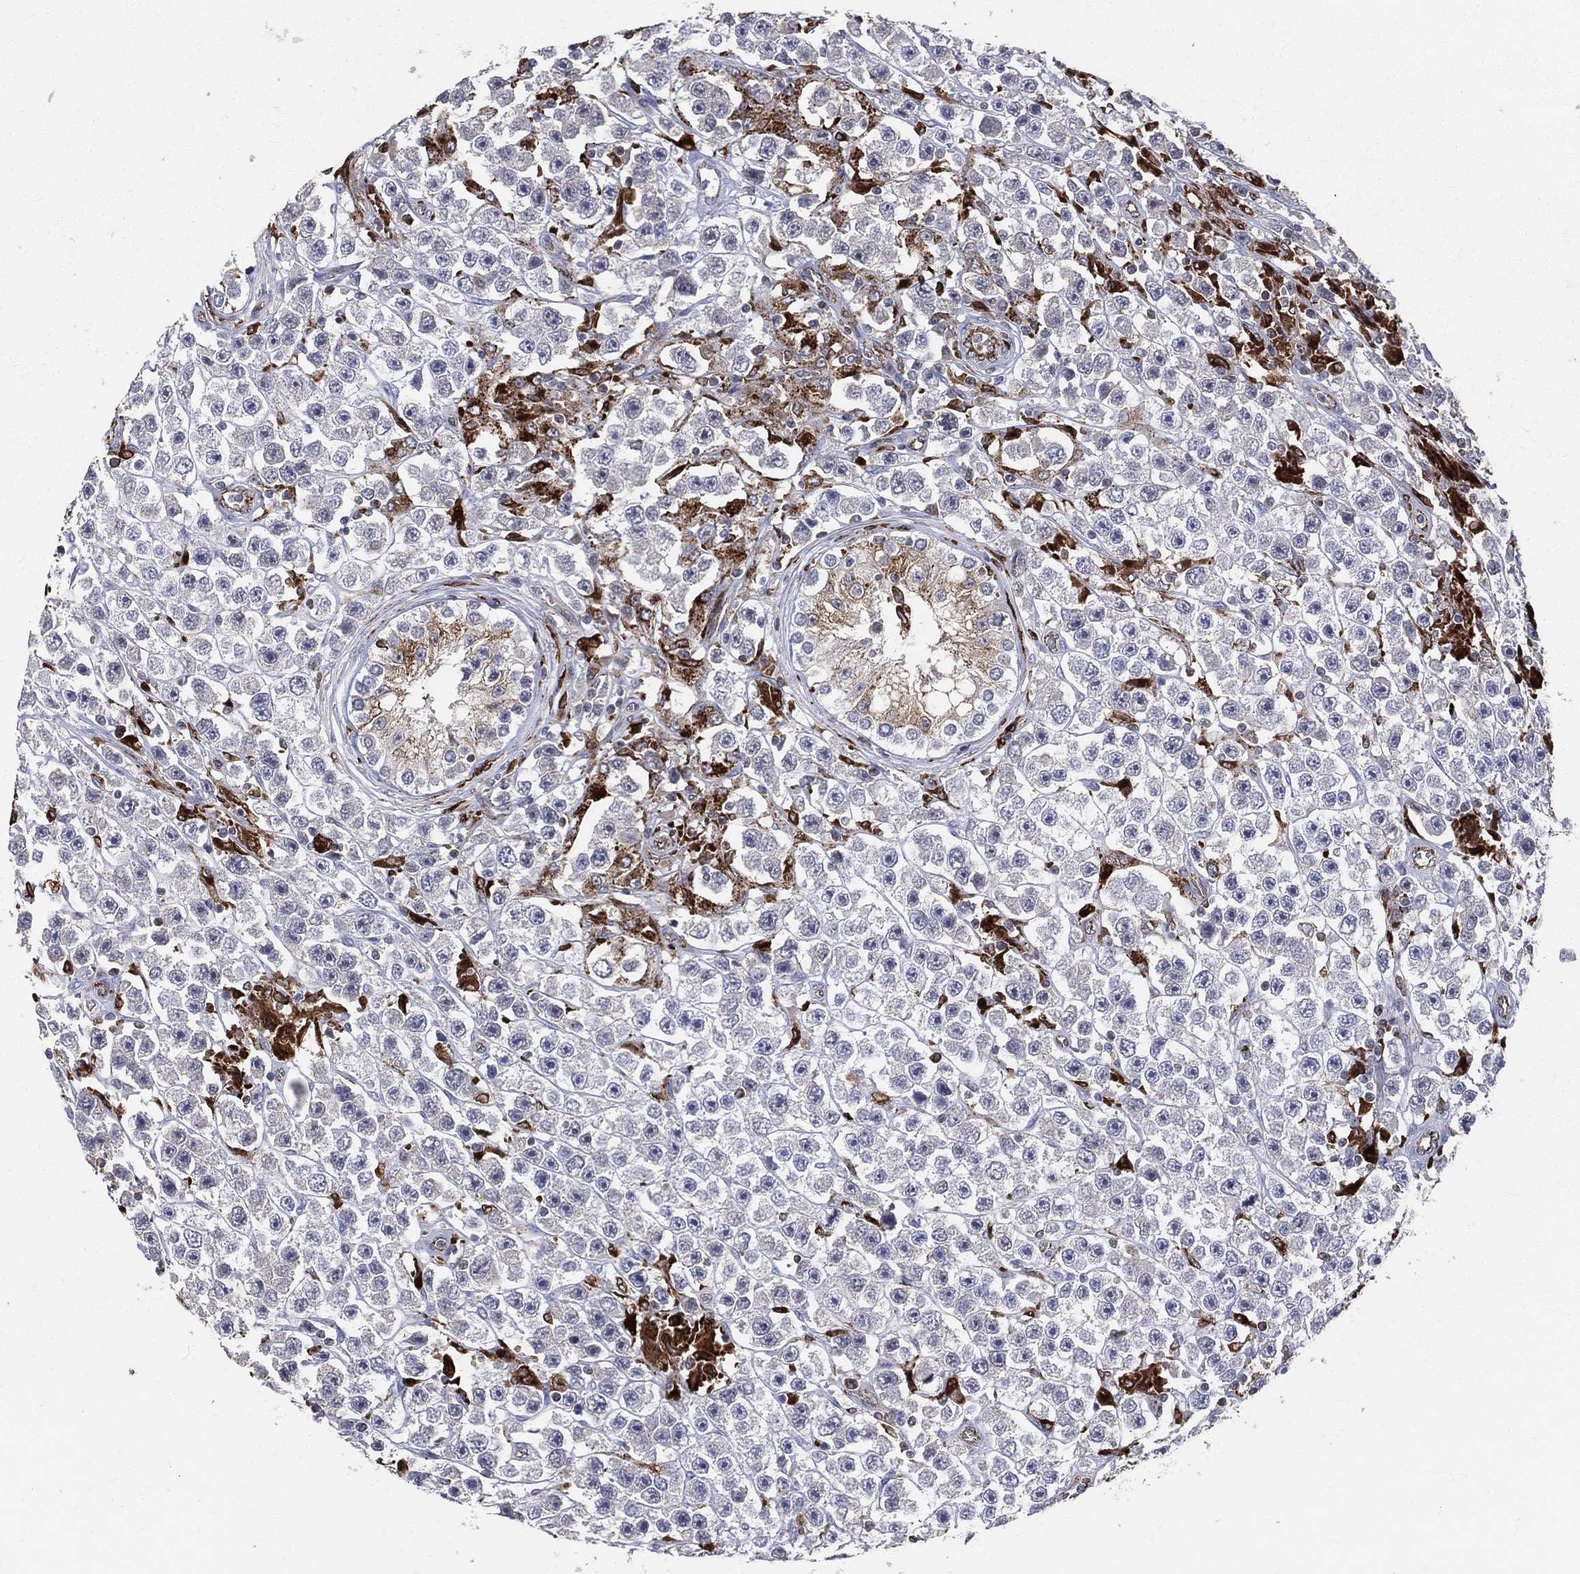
{"staining": {"intensity": "negative", "quantity": "none", "location": "none"}, "tissue": "testis cancer", "cell_type": "Tumor cells", "image_type": "cancer", "snomed": [{"axis": "morphology", "description": "Seminoma, NOS"}, {"axis": "topography", "description": "Testis"}], "caption": "Tumor cells show no significant protein staining in seminoma (testis).", "gene": "CD74", "patient": {"sex": "male", "age": 45}}